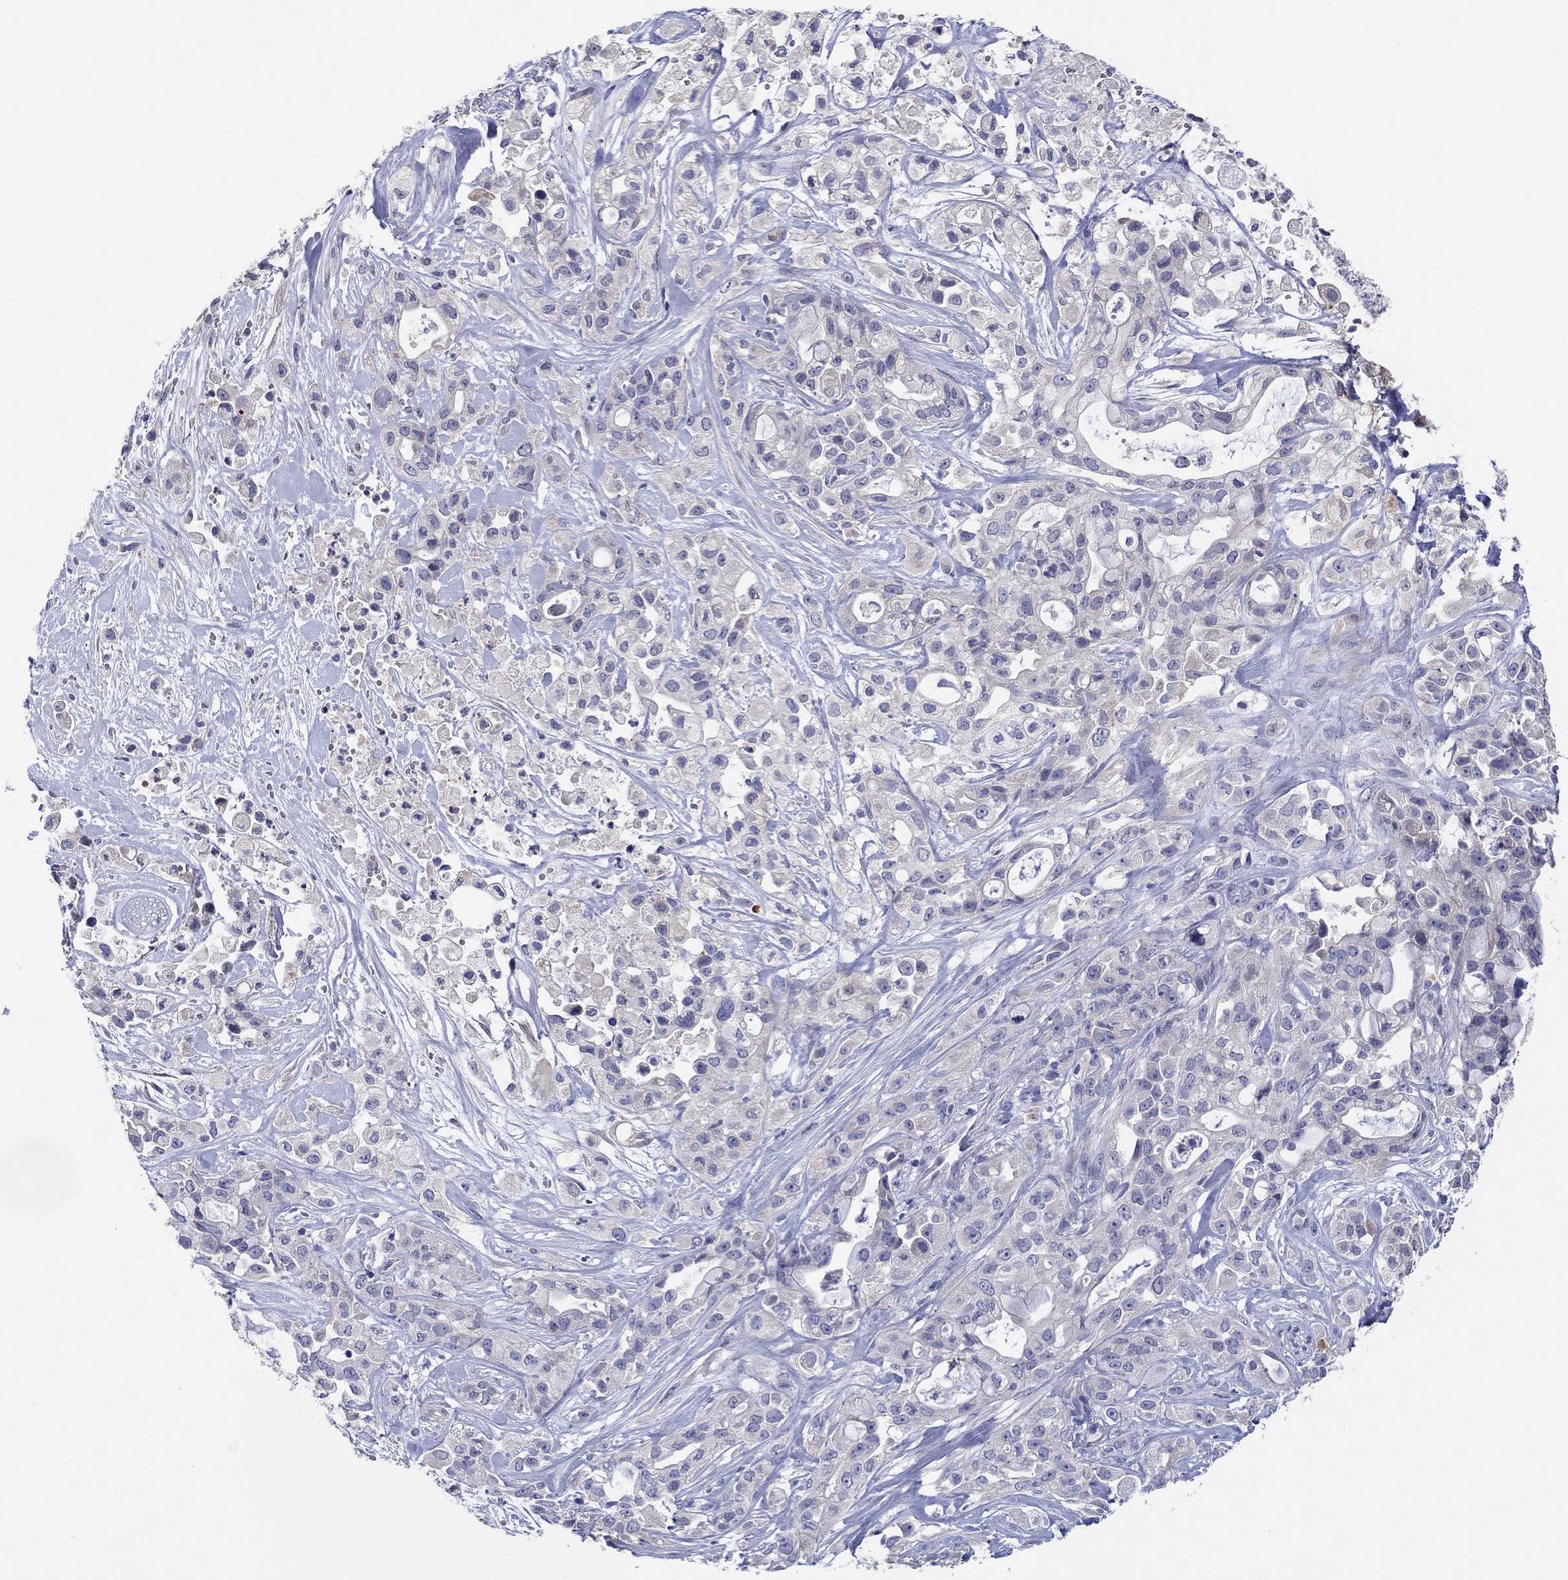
{"staining": {"intensity": "negative", "quantity": "none", "location": "none"}, "tissue": "pancreatic cancer", "cell_type": "Tumor cells", "image_type": "cancer", "snomed": [{"axis": "morphology", "description": "Adenocarcinoma, NOS"}, {"axis": "topography", "description": "Pancreas"}], "caption": "An IHC histopathology image of adenocarcinoma (pancreatic) is shown. There is no staining in tumor cells of adenocarcinoma (pancreatic).", "gene": "HDC", "patient": {"sex": "male", "age": 44}}